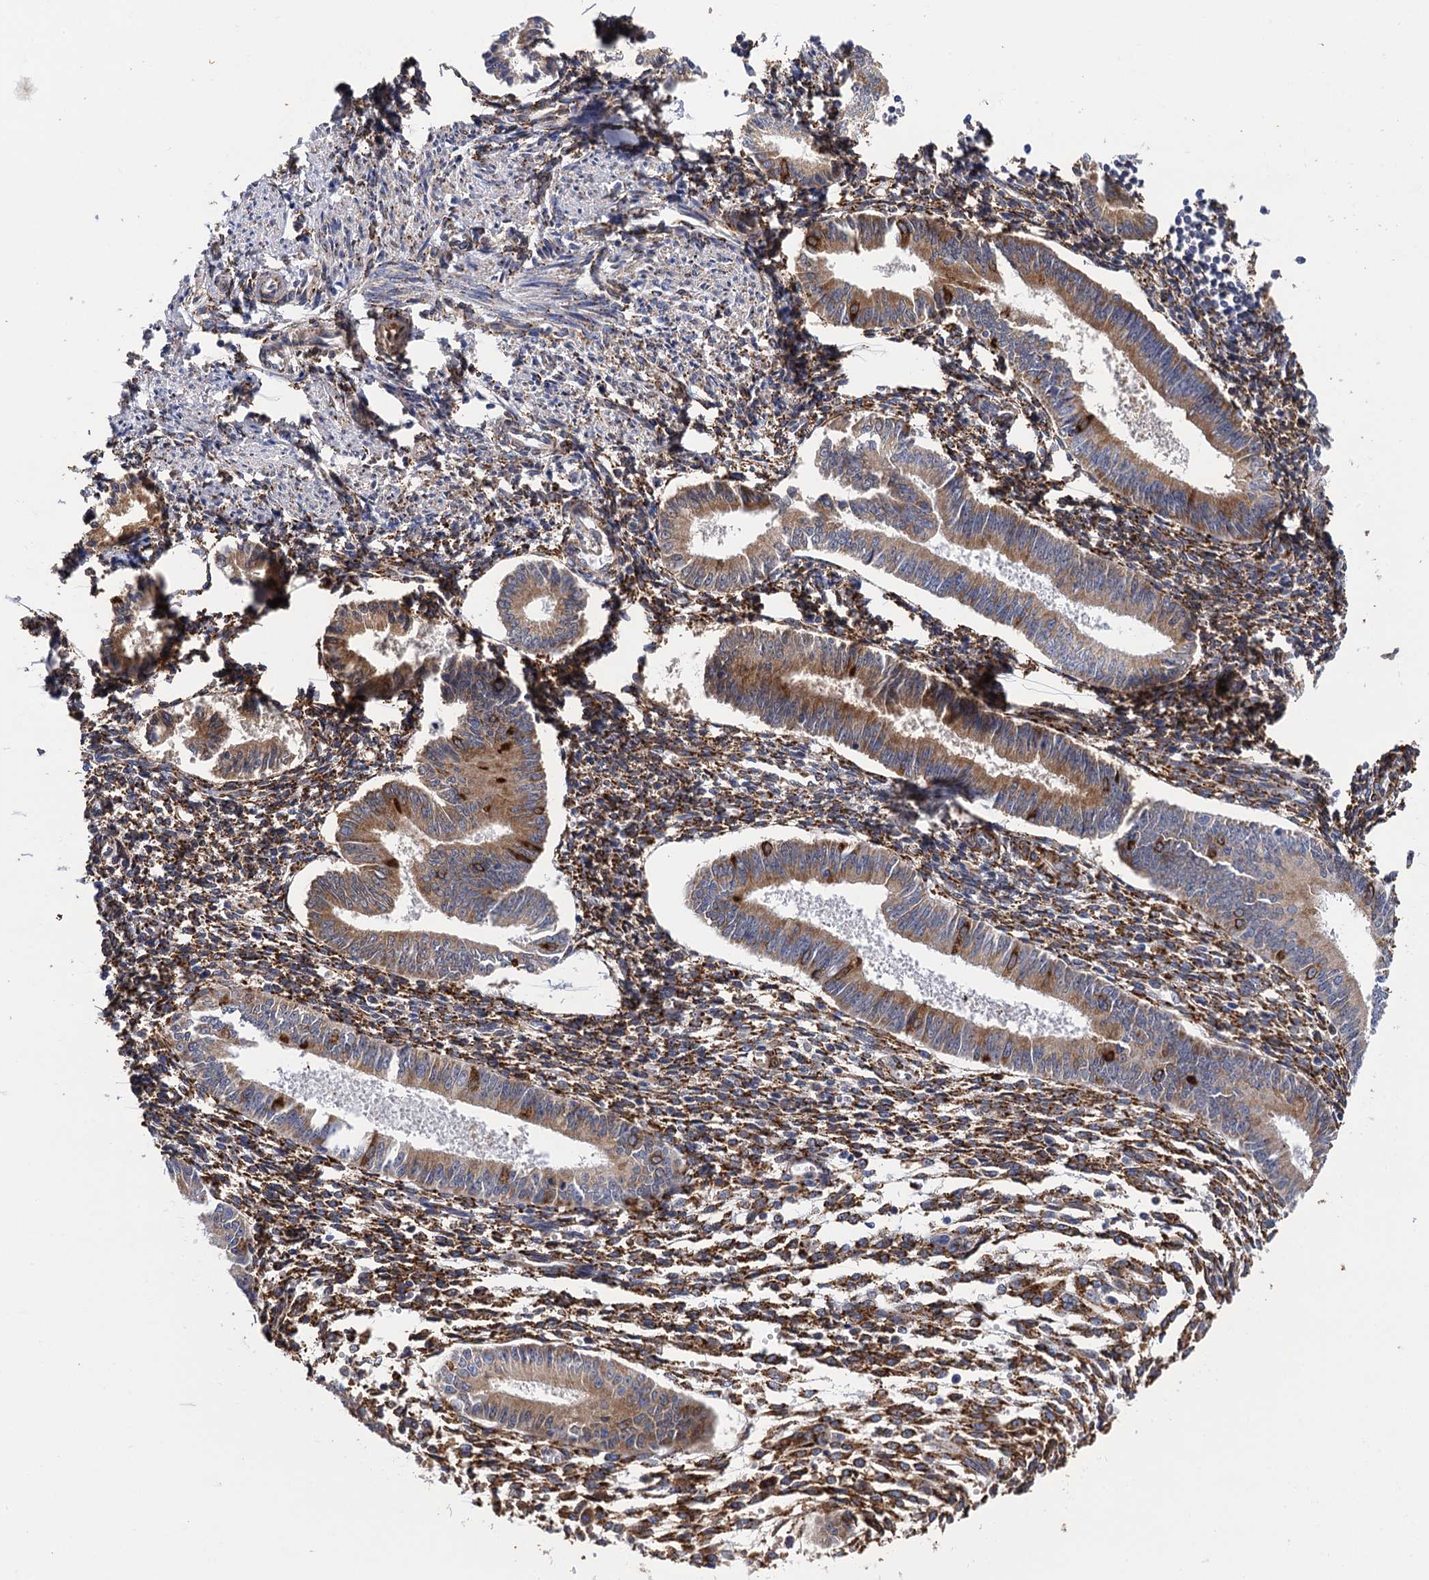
{"staining": {"intensity": "strong", "quantity": "25%-75%", "location": "cytoplasmic/membranous"}, "tissue": "endometrium", "cell_type": "Cells in endometrial stroma", "image_type": "normal", "snomed": [{"axis": "morphology", "description": "Normal tissue, NOS"}, {"axis": "topography", "description": "Uterus"}, {"axis": "topography", "description": "Endometrium"}], "caption": "Protein analysis of unremarkable endometrium displays strong cytoplasmic/membranous positivity in about 25%-75% of cells in endometrial stroma.", "gene": "POGLUT3", "patient": {"sex": "female", "age": 48}}